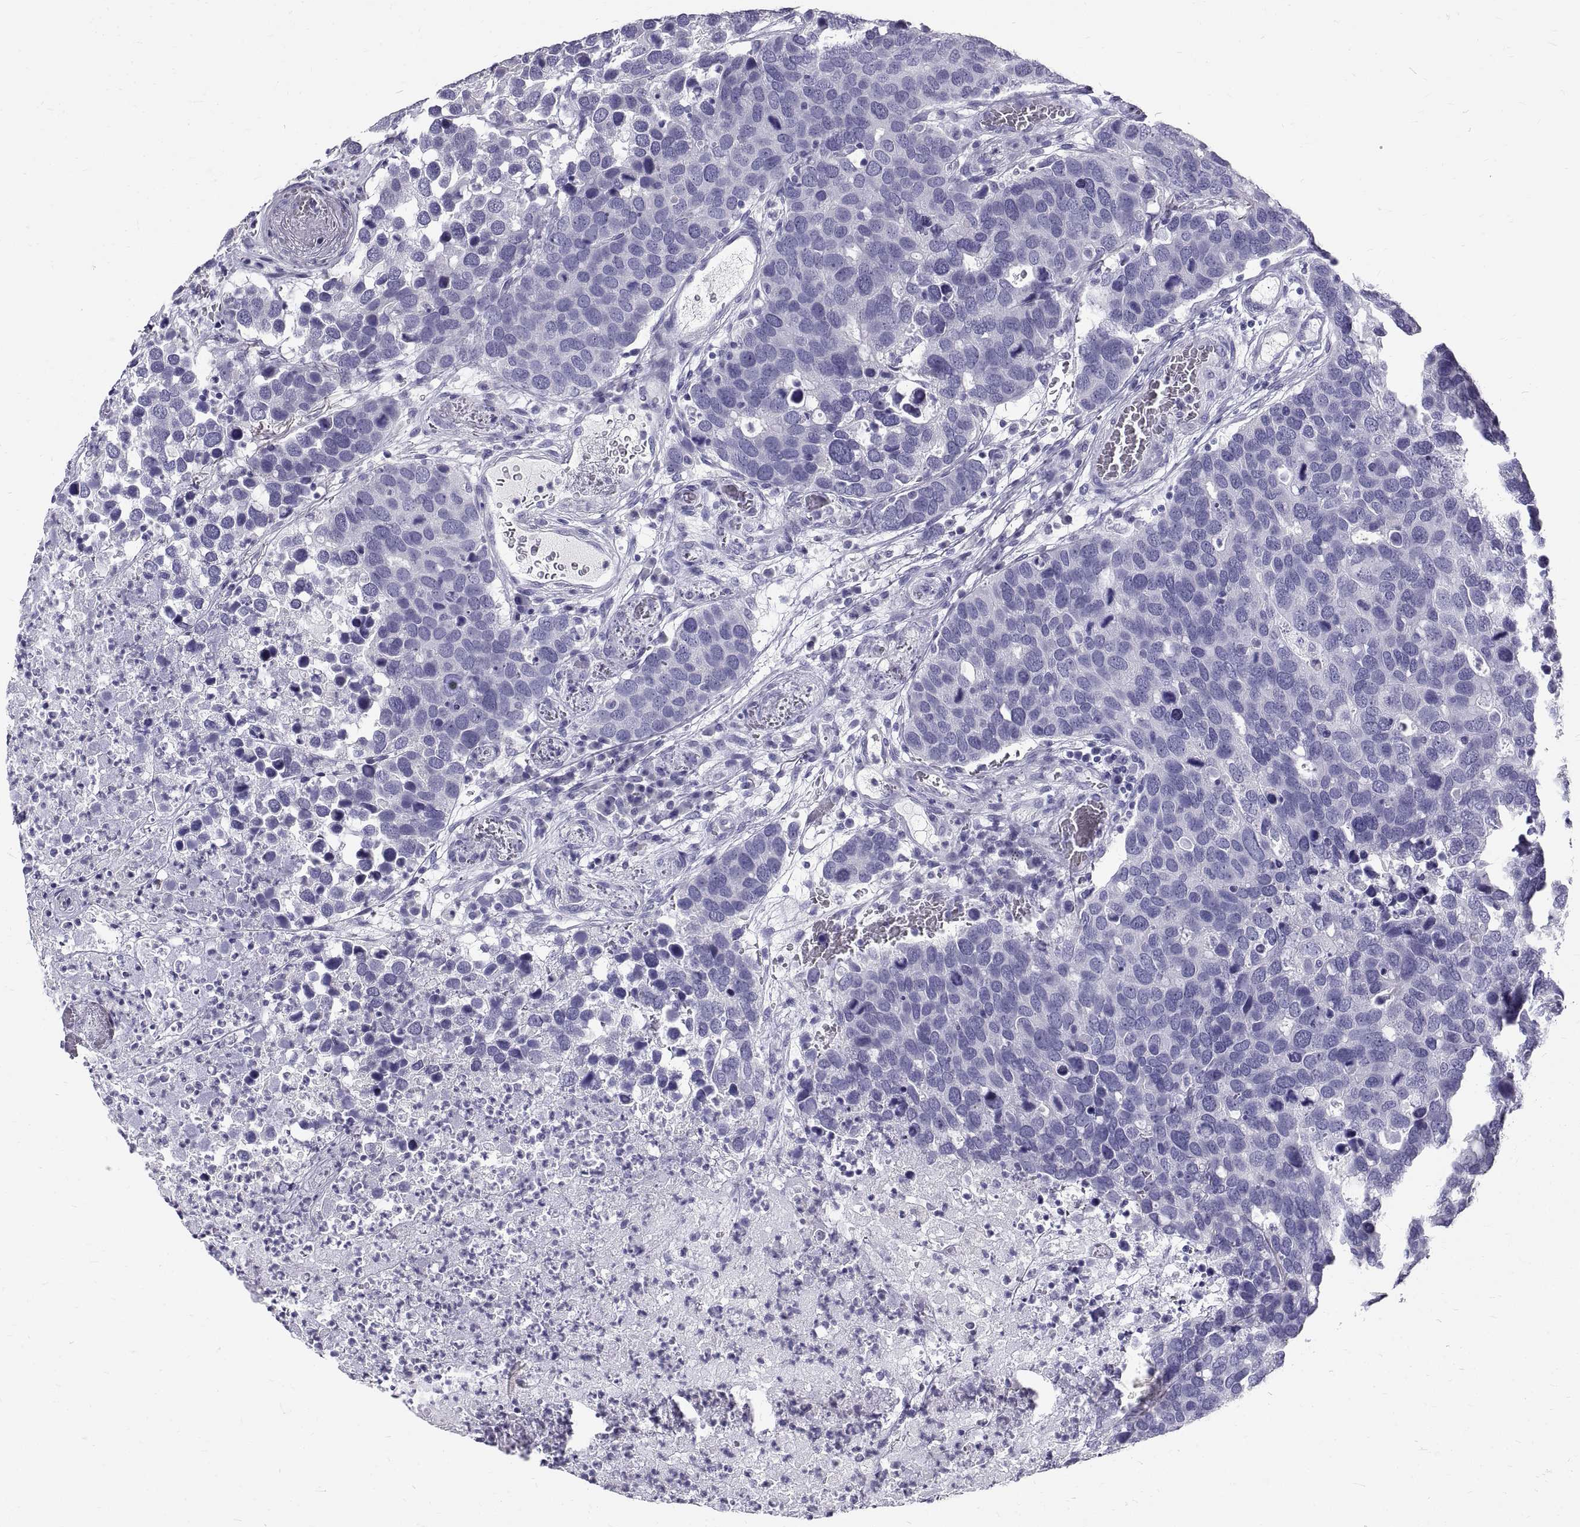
{"staining": {"intensity": "negative", "quantity": "none", "location": "none"}, "tissue": "breast cancer", "cell_type": "Tumor cells", "image_type": "cancer", "snomed": [{"axis": "morphology", "description": "Duct carcinoma"}, {"axis": "topography", "description": "Breast"}], "caption": "An IHC image of breast cancer is shown. There is no staining in tumor cells of breast cancer.", "gene": "GNG12", "patient": {"sex": "female", "age": 83}}